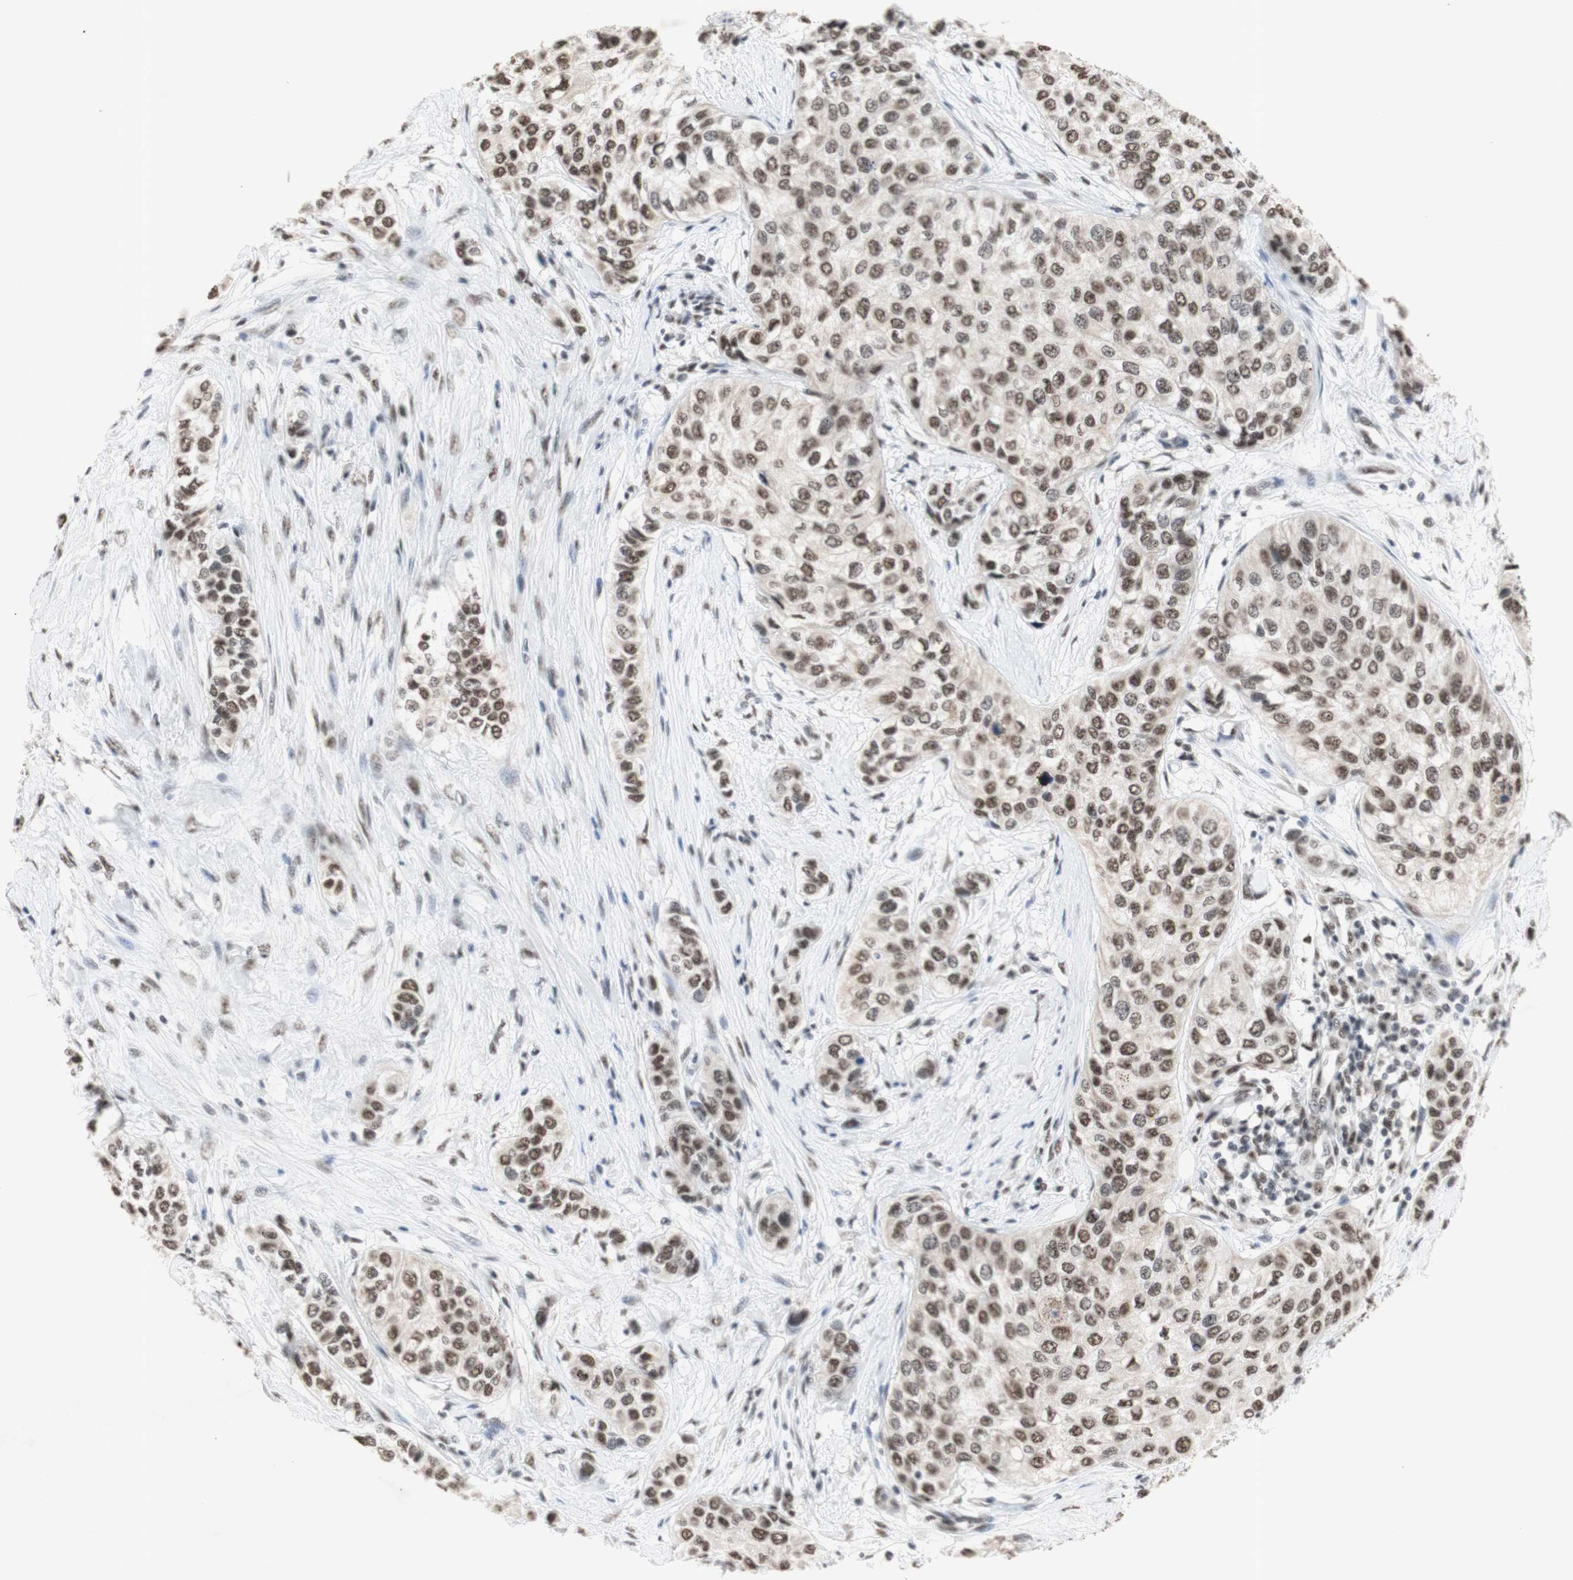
{"staining": {"intensity": "moderate", "quantity": ">75%", "location": "nuclear"}, "tissue": "urothelial cancer", "cell_type": "Tumor cells", "image_type": "cancer", "snomed": [{"axis": "morphology", "description": "Urothelial carcinoma, High grade"}, {"axis": "topography", "description": "Urinary bladder"}], "caption": "Brown immunohistochemical staining in urothelial carcinoma (high-grade) exhibits moderate nuclear staining in about >75% of tumor cells.", "gene": "SNRPB", "patient": {"sex": "female", "age": 56}}